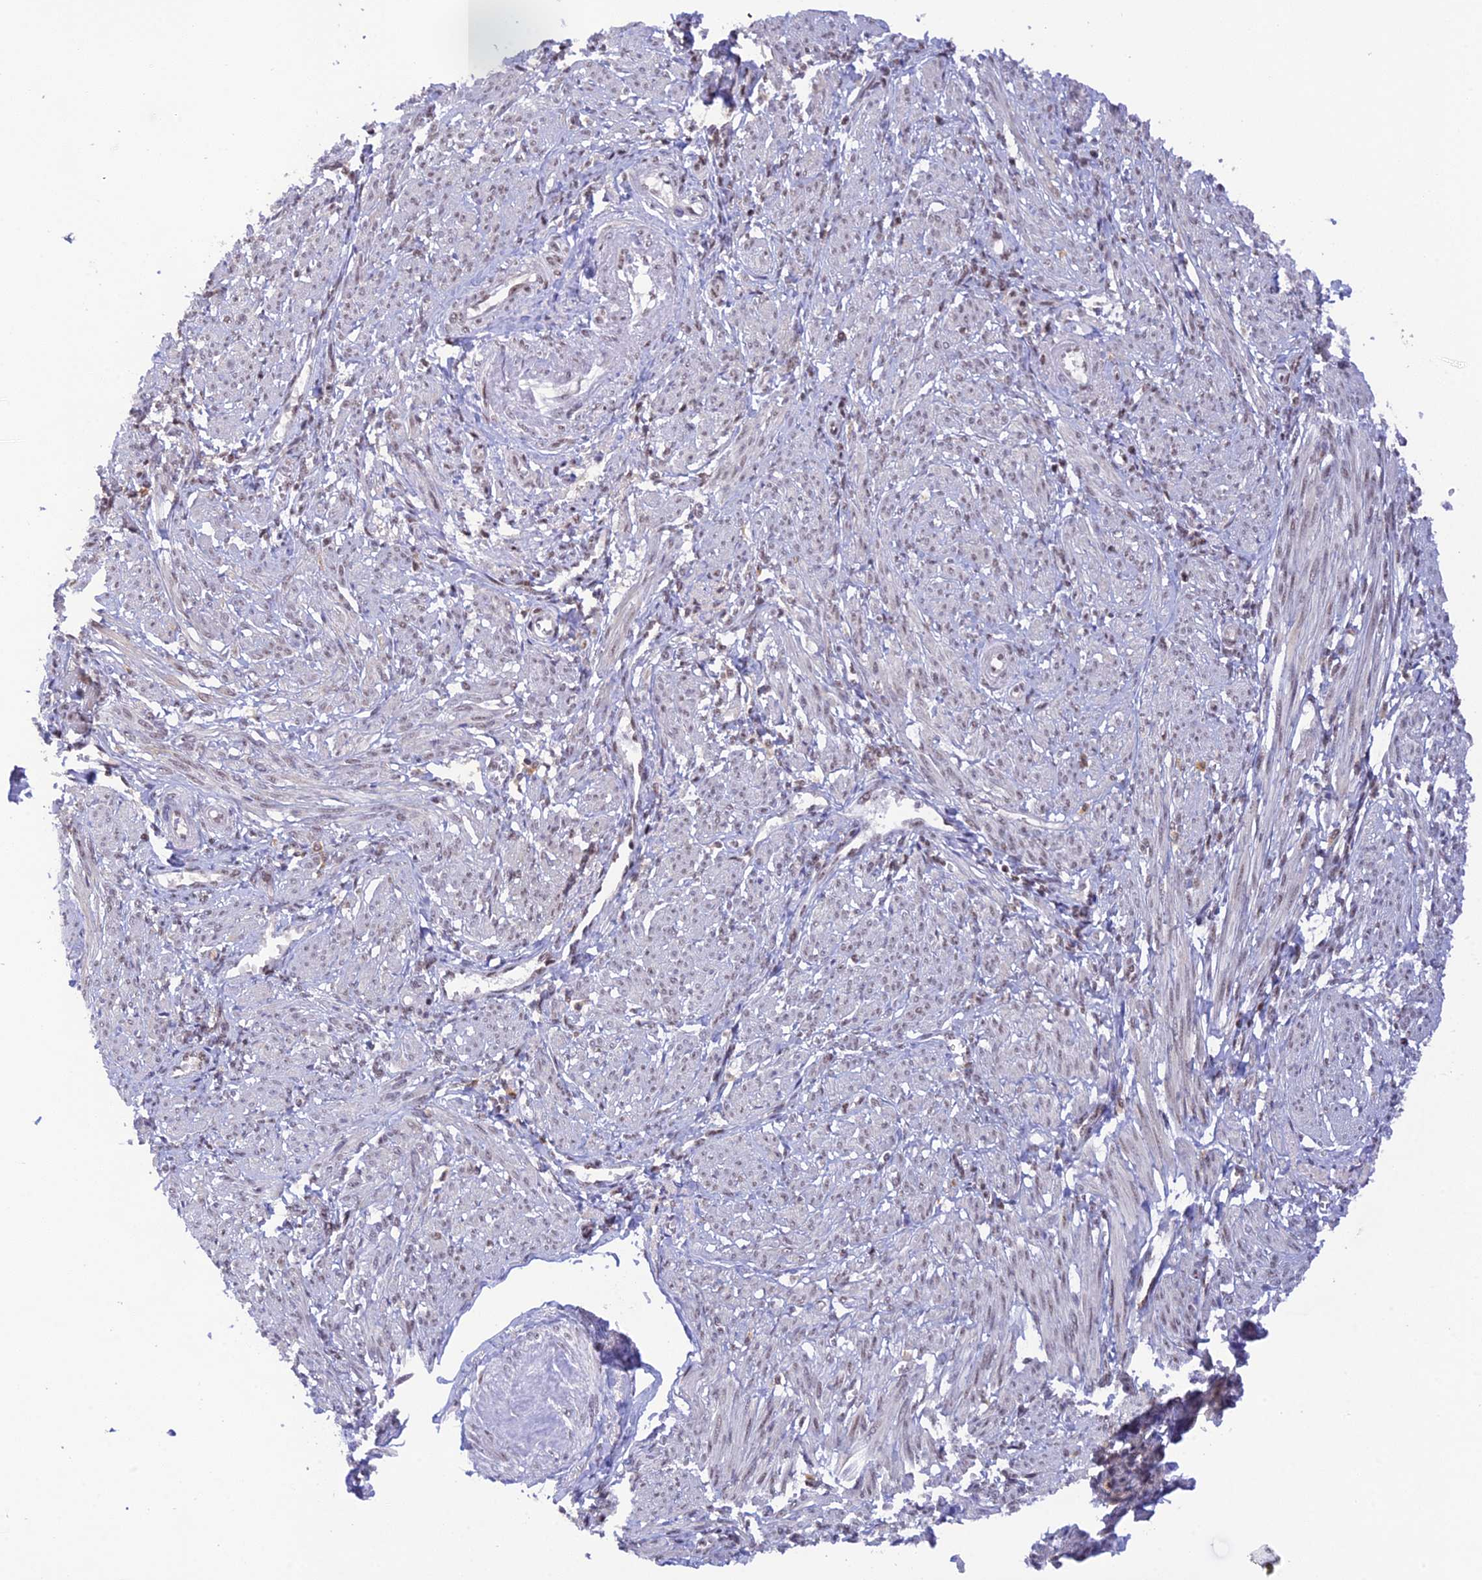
{"staining": {"intensity": "moderate", "quantity": "25%-75%", "location": "nuclear"}, "tissue": "smooth muscle", "cell_type": "Smooth muscle cells", "image_type": "normal", "snomed": [{"axis": "morphology", "description": "Normal tissue, NOS"}, {"axis": "topography", "description": "Smooth muscle"}], "caption": "Human smooth muscle stained for a protein (brown) reveals moderate nuclear positive expression in about 25%-75% of smooth muscle cells.", "gene": "THAP11", "patient": {"sex": "female", "age": 39}}